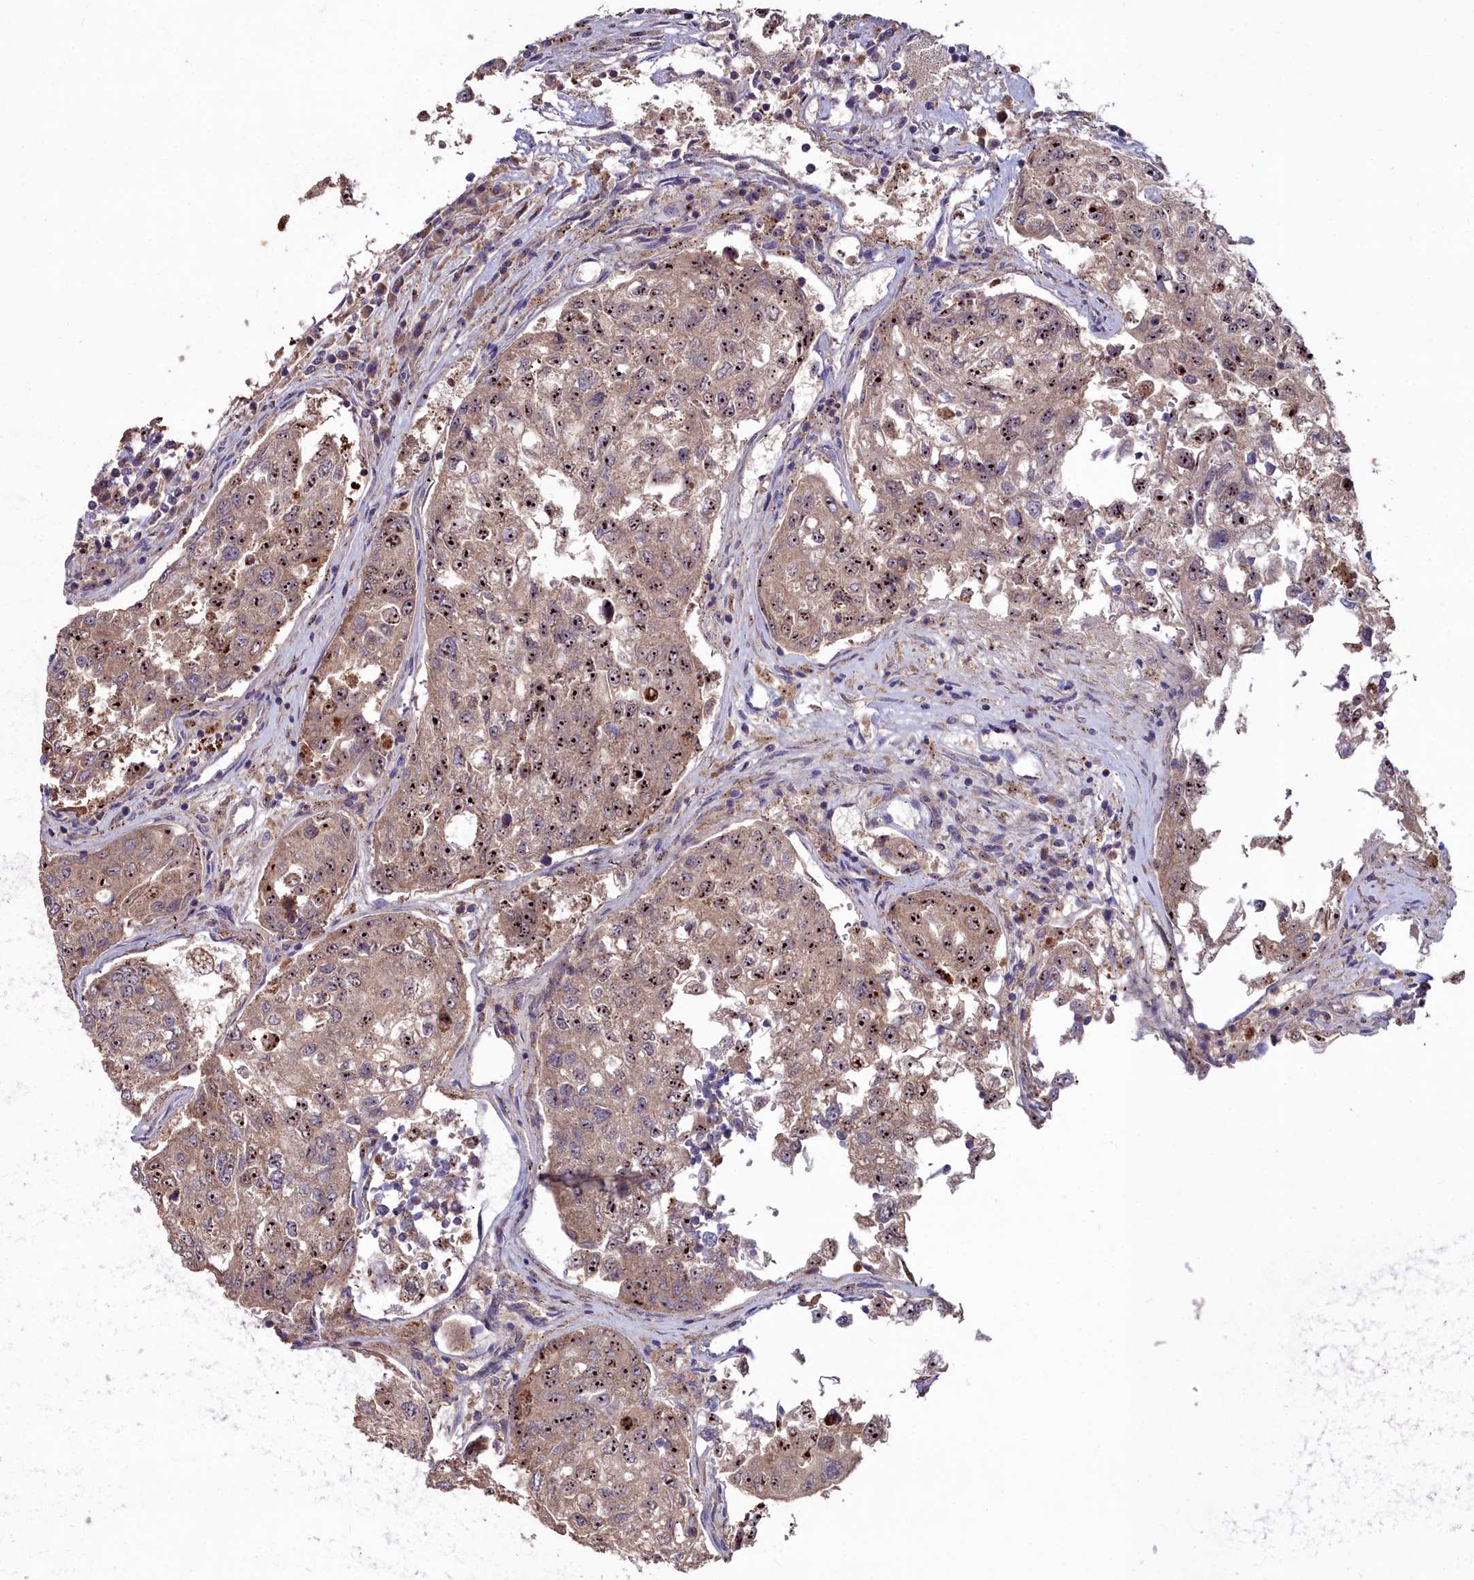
{"staining": {"intensity": "strong", "quantity": ">75%", "location": "cytoplasmic/membranous,nuclear"}, "tissue": "urothelial cancer", "cell_type": "Tumor cells", "image_type": "cancer", "snomed": [{"axis": "morphology", "description": "Urothelial carcinoma, High grade"}, {"axis": "topography", "description": "Lymph node"}, {"axis": "topography", "description": "Urinary bladder"}], "caption": "Urothelial carcinoma (high-grade) was stained to show a protein in brown. There is high levels of strong cytoplasmic/membranous and nuclear expression in about >75% of tumor cells.", "gene": "AMBRA1", "patient": {"sex": "male", "age": 51}}